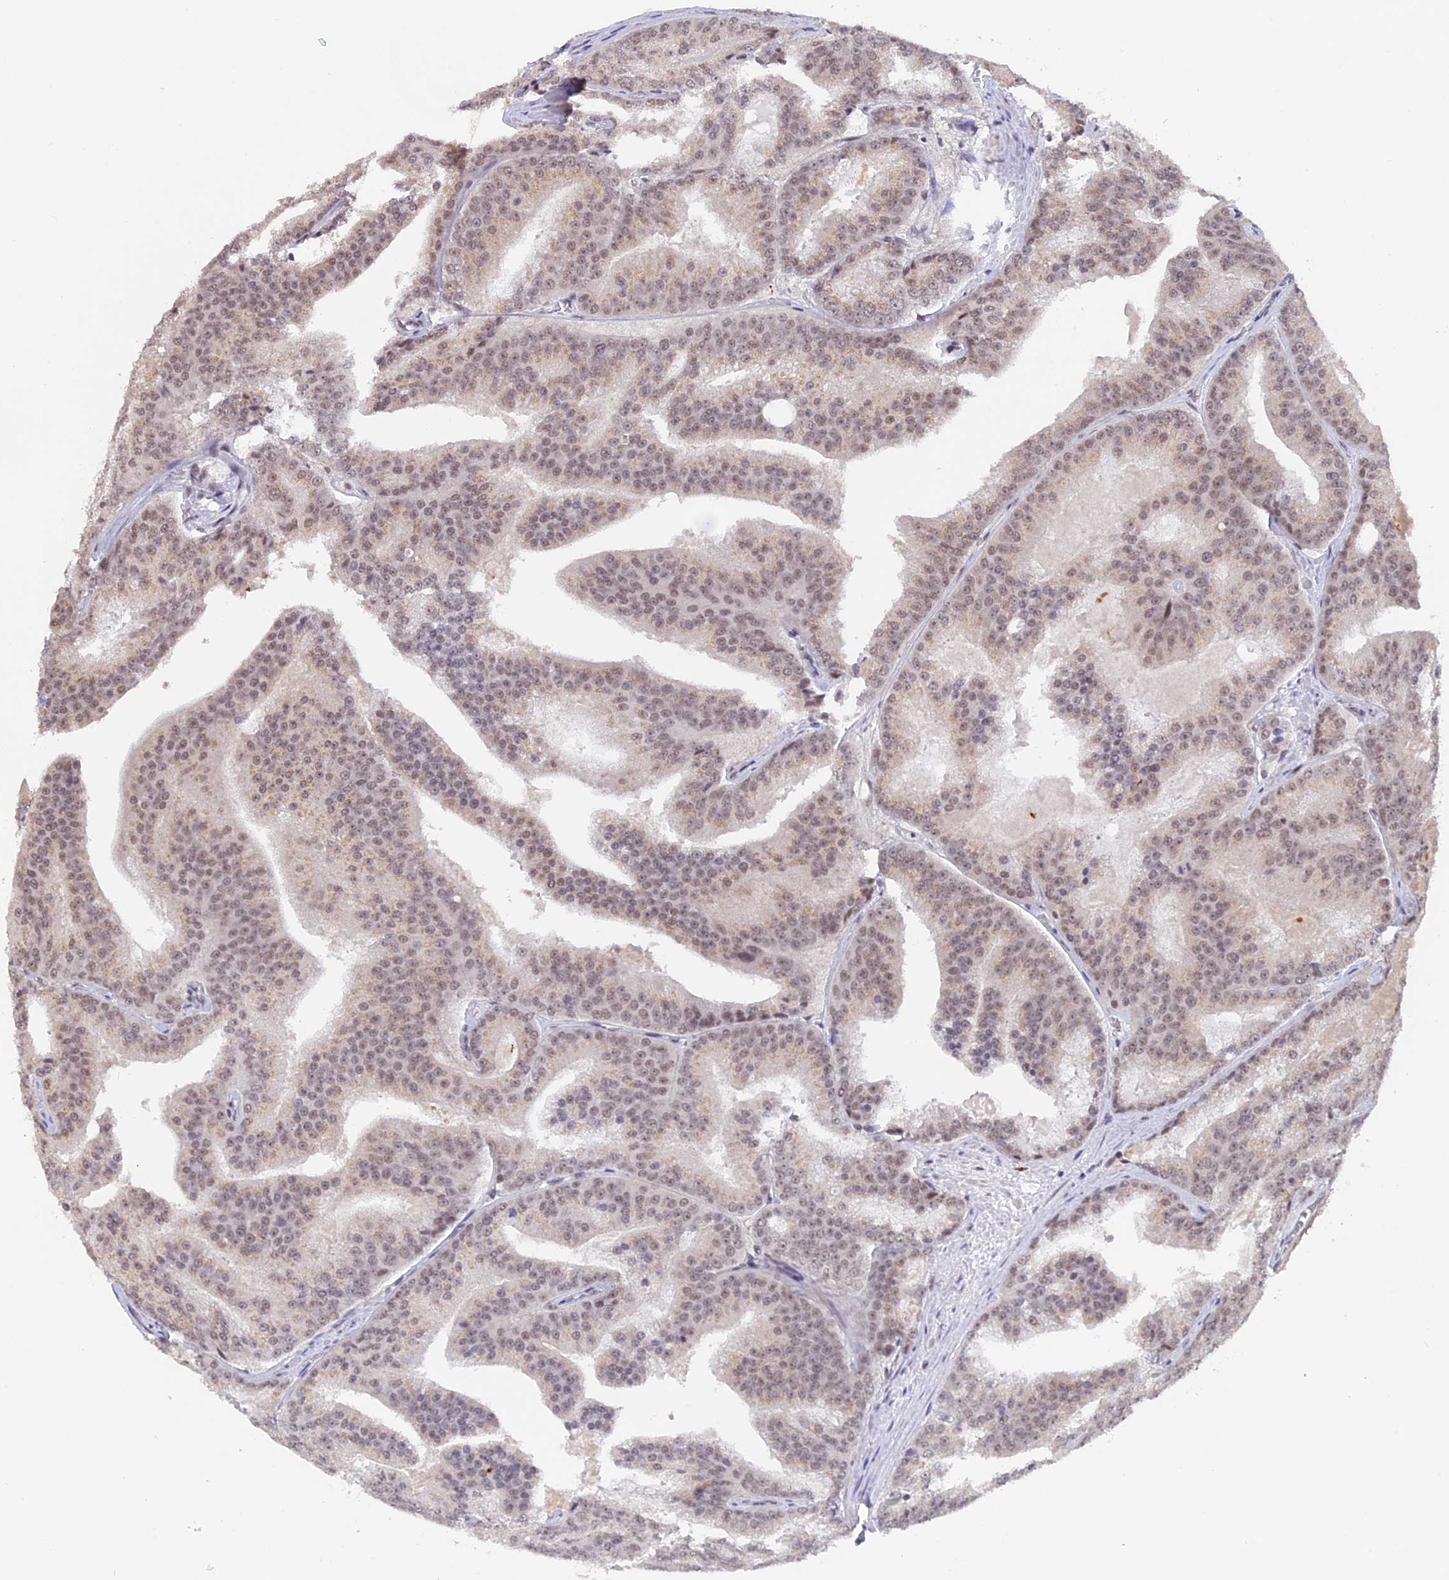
{"staining": {"intensity": "weak", "quantity": "25%-75%", "location": "nuclear"}, "tissue": "prostate cancer", "cell_type": "Tumor cells", "image_type": "cancer", "snomed": [{"axis": "morphology", "description": "Adenocarcinoma, High grade"}, {"axis": "topography", "description": "Prostate"}], "caption": "Tumor cells show low levels of weak nuclear staining in approximately 25%-75% of cells in human prostate adenocarcinoma (high-grade). Nuclei are stained in blue.", "gene": "POLR2C", "patient": {"sex": "male", "age": 61}}